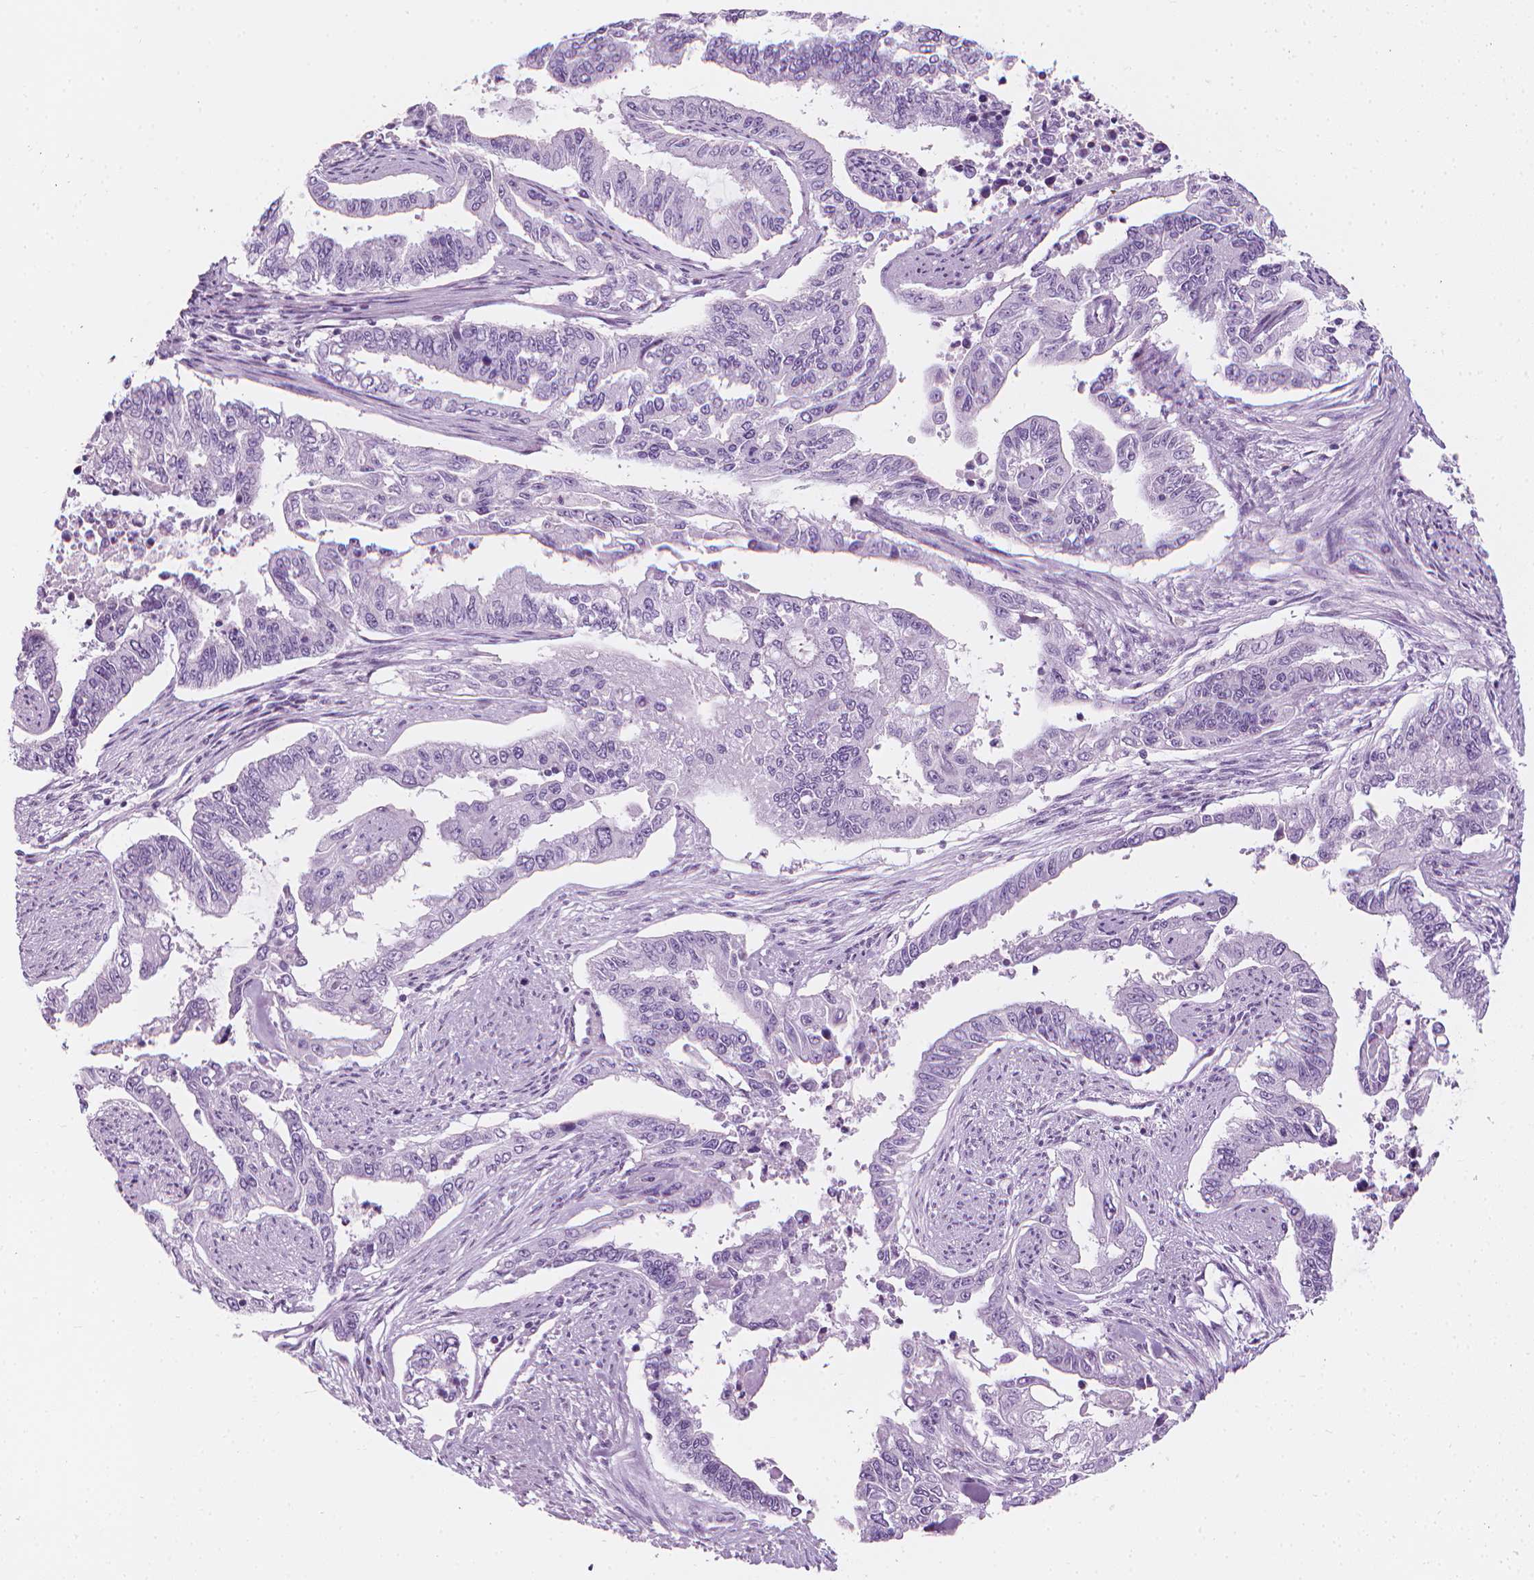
{"staining": {"intensity": "negative", "quantity": "none", "location": "none"}, "tissue": "endometrial cancer", "cell_type": "Tumor cells", "image_type": "cancer", "snomed": [{"axis": "morphology", "description": "Adenocarcinoma, NOS"}, {"axis": "topography", "description": "Uterus"}], "caption": "Immunohistochemical staining of endometrial cancer demonstrates no significant staining in tumor cells.", "gene": "SCG3", "patient": {"sex": "female", "age": 59}}